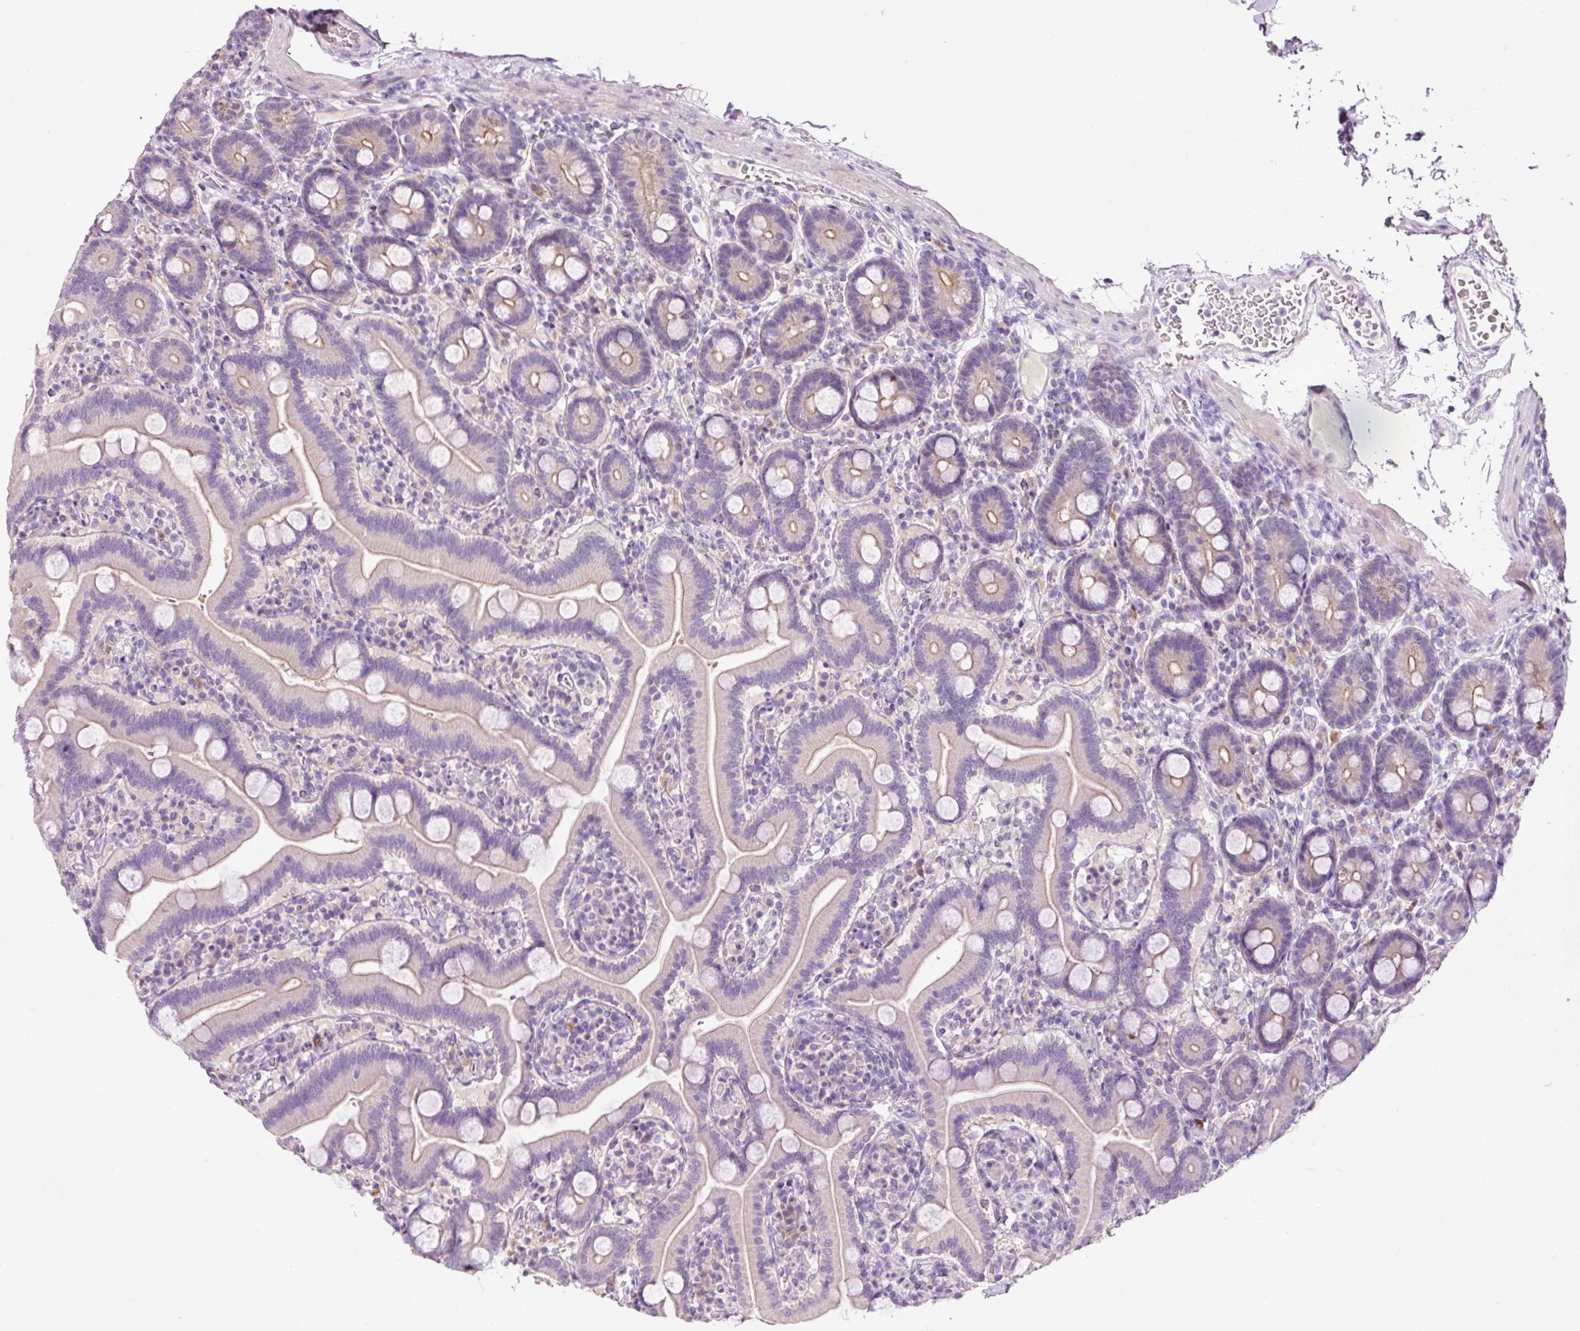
{"staining": {"intensity": "weak", "quantity": "<25%", "location": "cytoplasmic/membranous"}, "tissue": "duodenum", "cell_type": "Glandular cells", "image_type": "normal", "snomed": [{"axis": "morphology", "description": "Normal tissue, NOS"}, {"axis": "topography", "description": "Duodenum"}], "caption": "This is an IHC micrograph of unremarkable human duodenum. There is no positivity in glandular cells.", "gene": "TENT5C", "patient": {"sex": "male", "age": 55}}